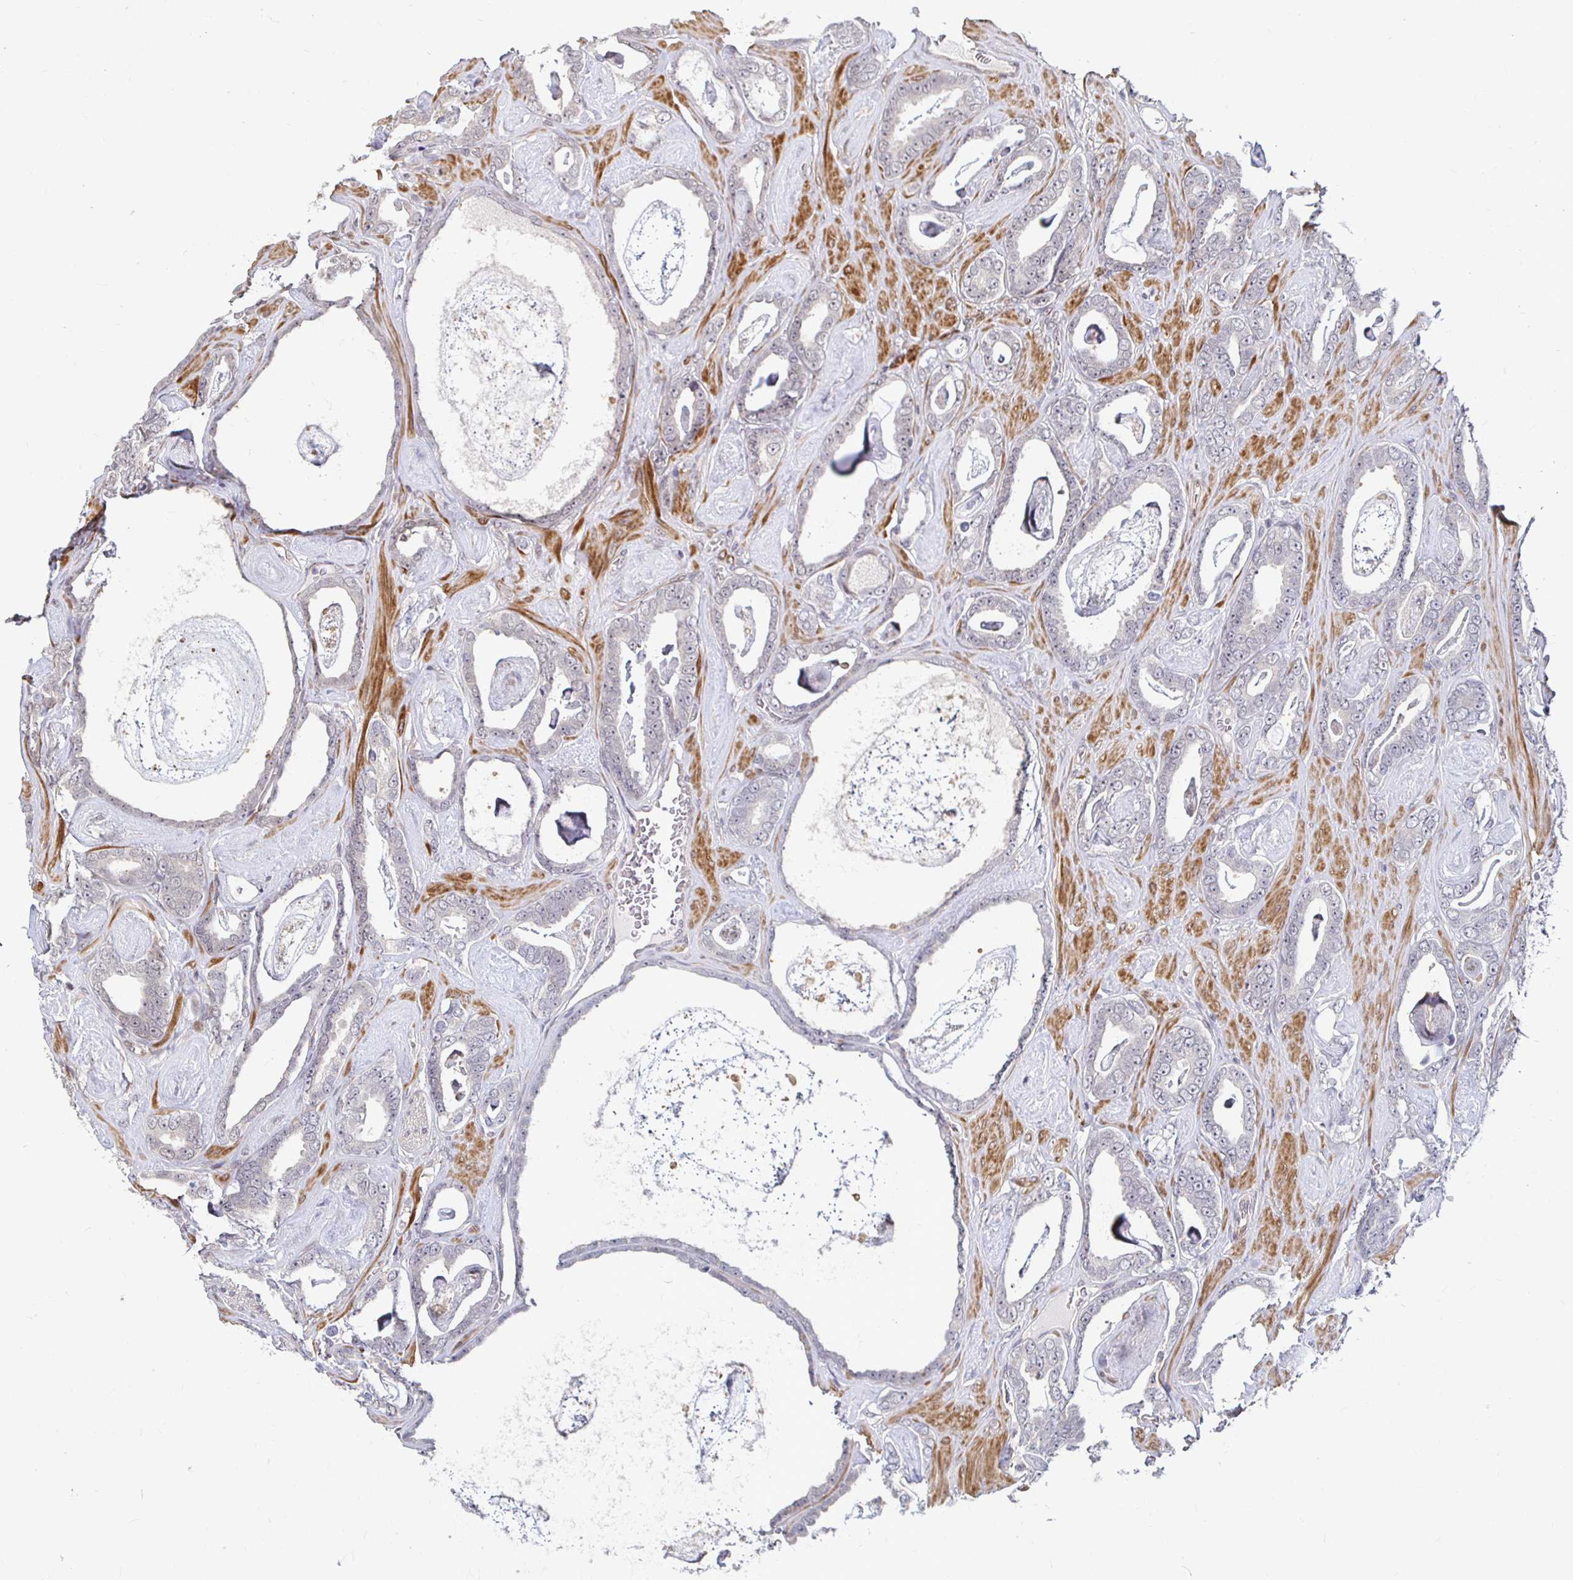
{"staining": {"intensity": "negative", "quantity": "none", "location": "none"}, "tissue": "prostate cancer", "cell_type": "Tumor cells", "image_type": "cancer", "snomed": [{"axis": "morphology", "description": "Adenocarcinoma, High grade"}, {"axis": "topography", "description": "Prostate"}], "caption": "A histopathology image of human prostate cancer is negative for staining in tumor cells. The staining was performed using DAB (3,3'-diaminobenzidine) to visualize the protein expression in brown, while the nuclei were stained in blue with hematoxylin (Magnification: 20x).", "gene": "CAPN11", "patient": {"sex": "male", "age": 63}}